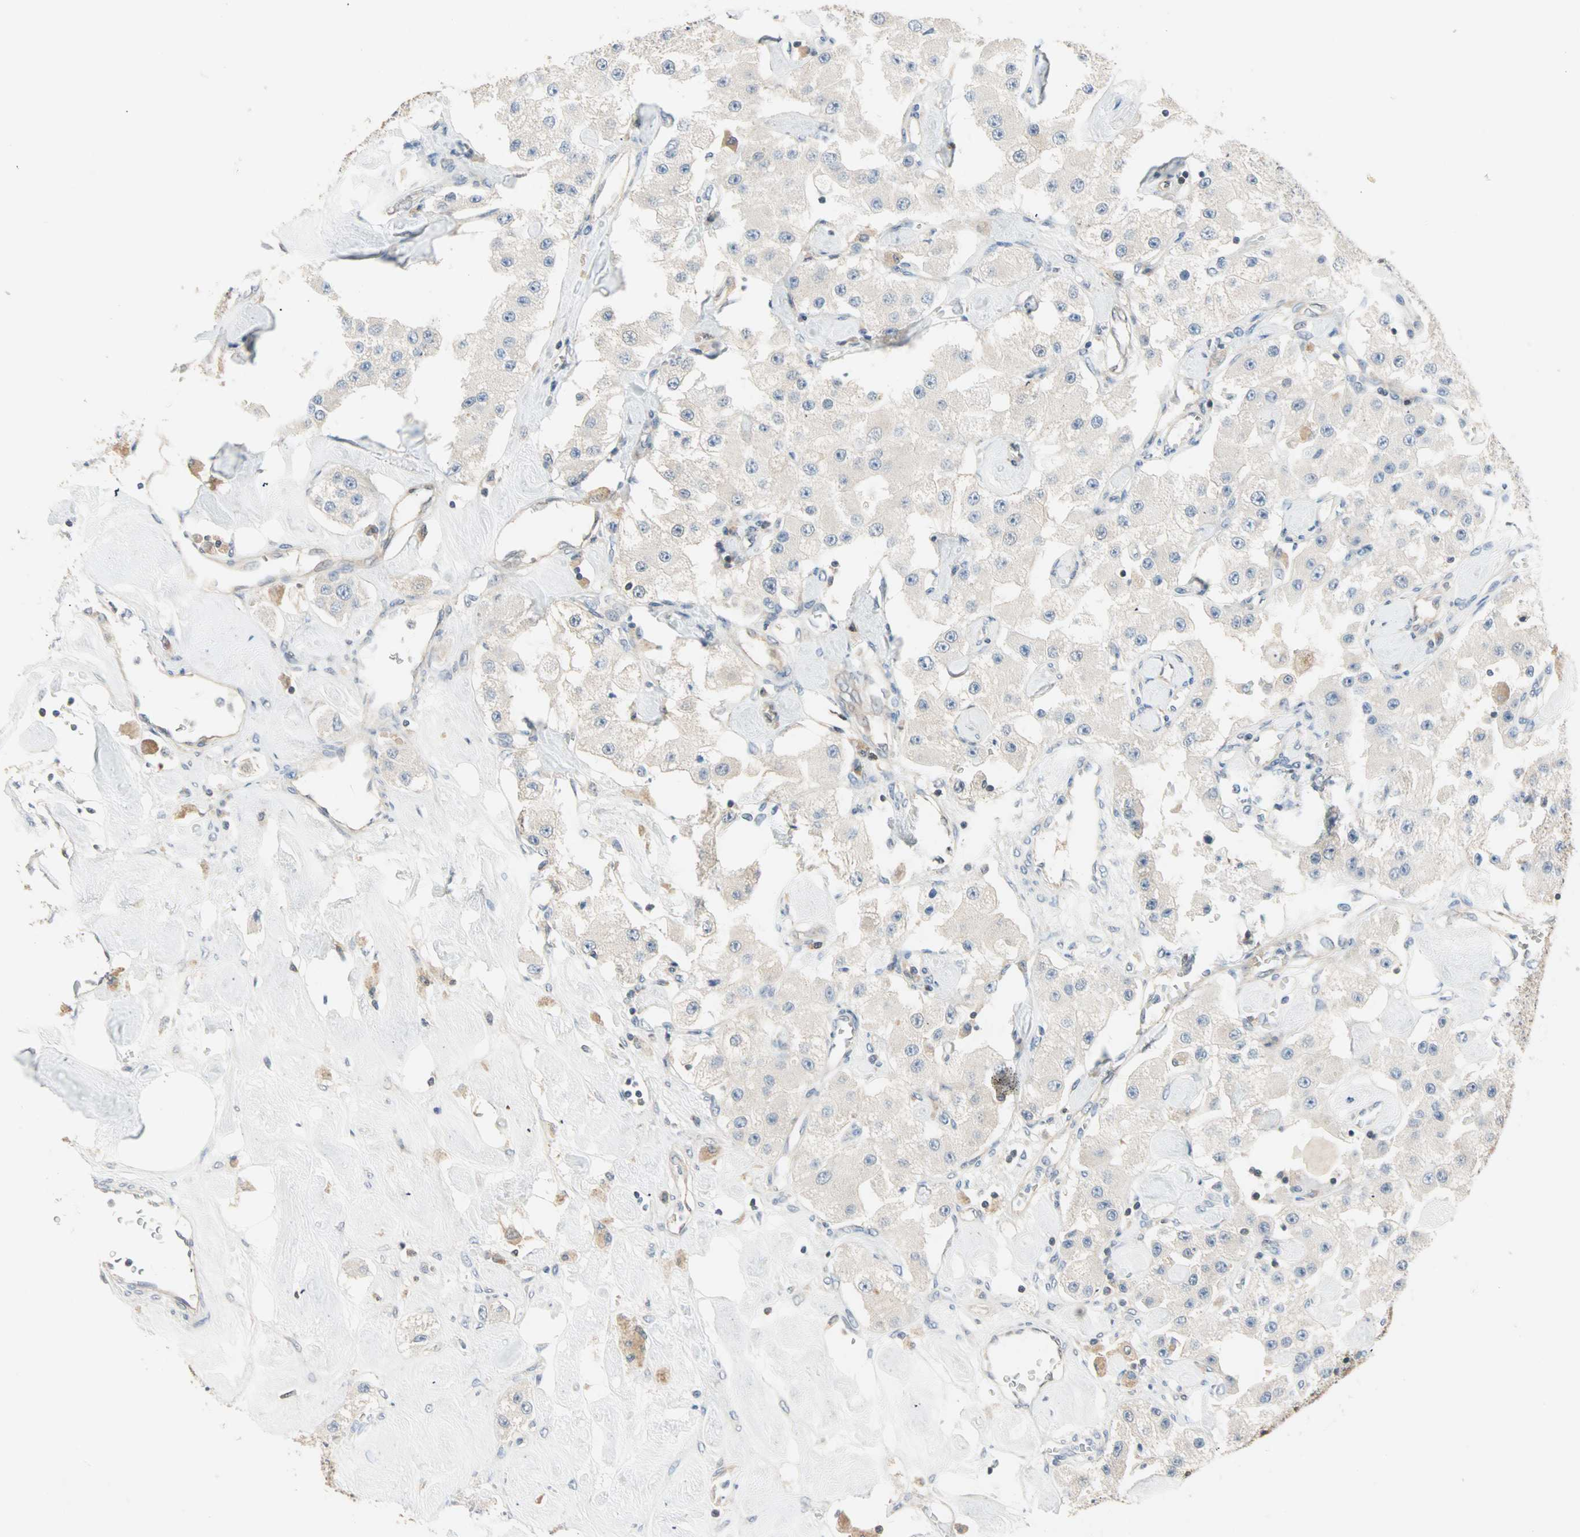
{"staining": {"intensity": "weak", "quantity": "<25%", "location": "cytoplasmic/membranous"}, "tissue": "carcinoid", "cell_type": "Tumor cells", "image_type": "cancer", "snomed": [{"axis": "morphology", "description": "Carcinoid, malignant, NOS"}, {"axis": "topography", "description": "Pancreas"}], "caption": "Immunohistochemical staining of carcinoid reveals no significant expression in tumor cells.", "gene": "MPI", "patient": {"sex": "male", "age": 41}}